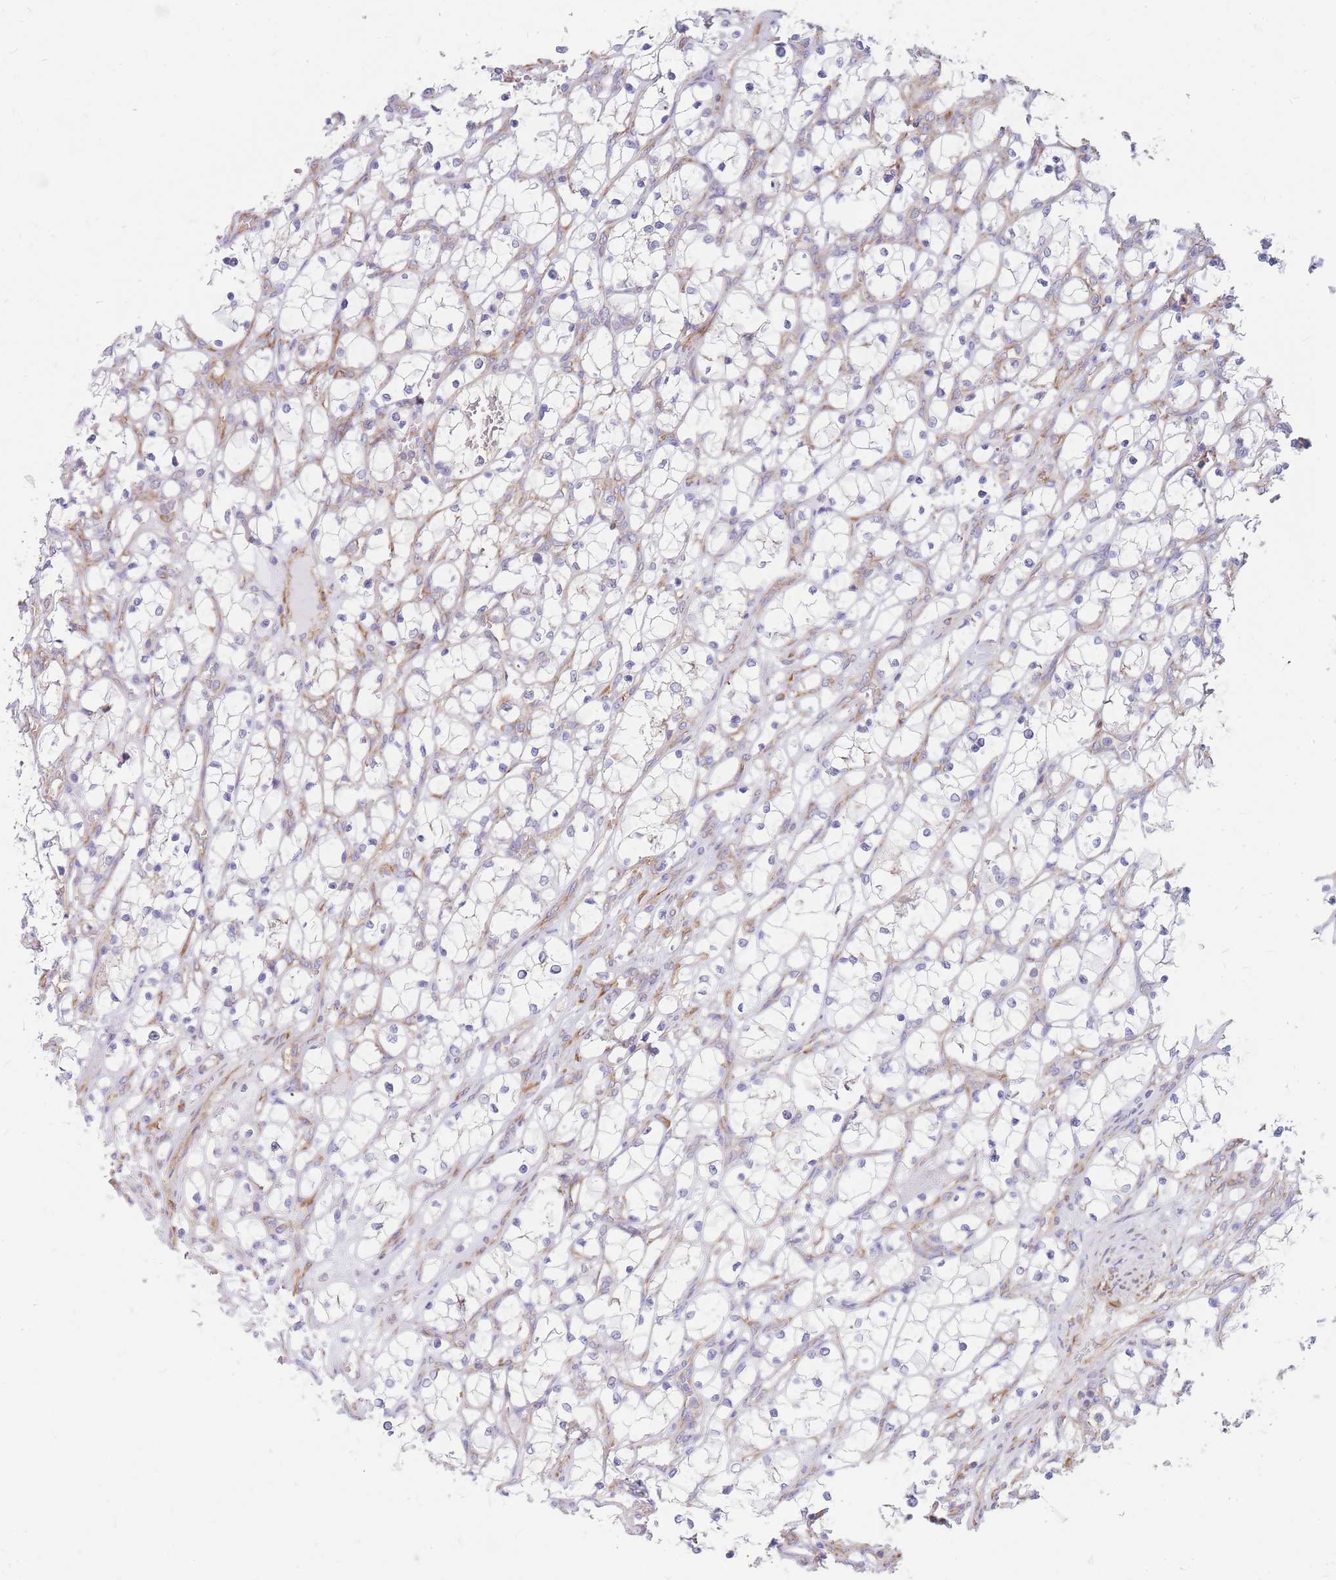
{"staining": {"intensity": "negative", "quantity": "none", "location": "none"}, "tissue": "renal cancer", "cell_type": "Tumor cells", "image_type": "cancer", "snomed": [{"axis": "morphology", "description": "Adenocarcinoma, NOS"}, {"axis": "topography", "description": "Kidney"}], "caption": "Immunohistochemistry (IHC) image of neoplastic tissue: renal adenocarcinoma stained with DAB shows no significant protein positivity in tumor cells. (Immunohistochemistry, brightfield microscopy, high magnification).", "gene": "RPL8", "patient": {"sex": "female", "age": 69}}